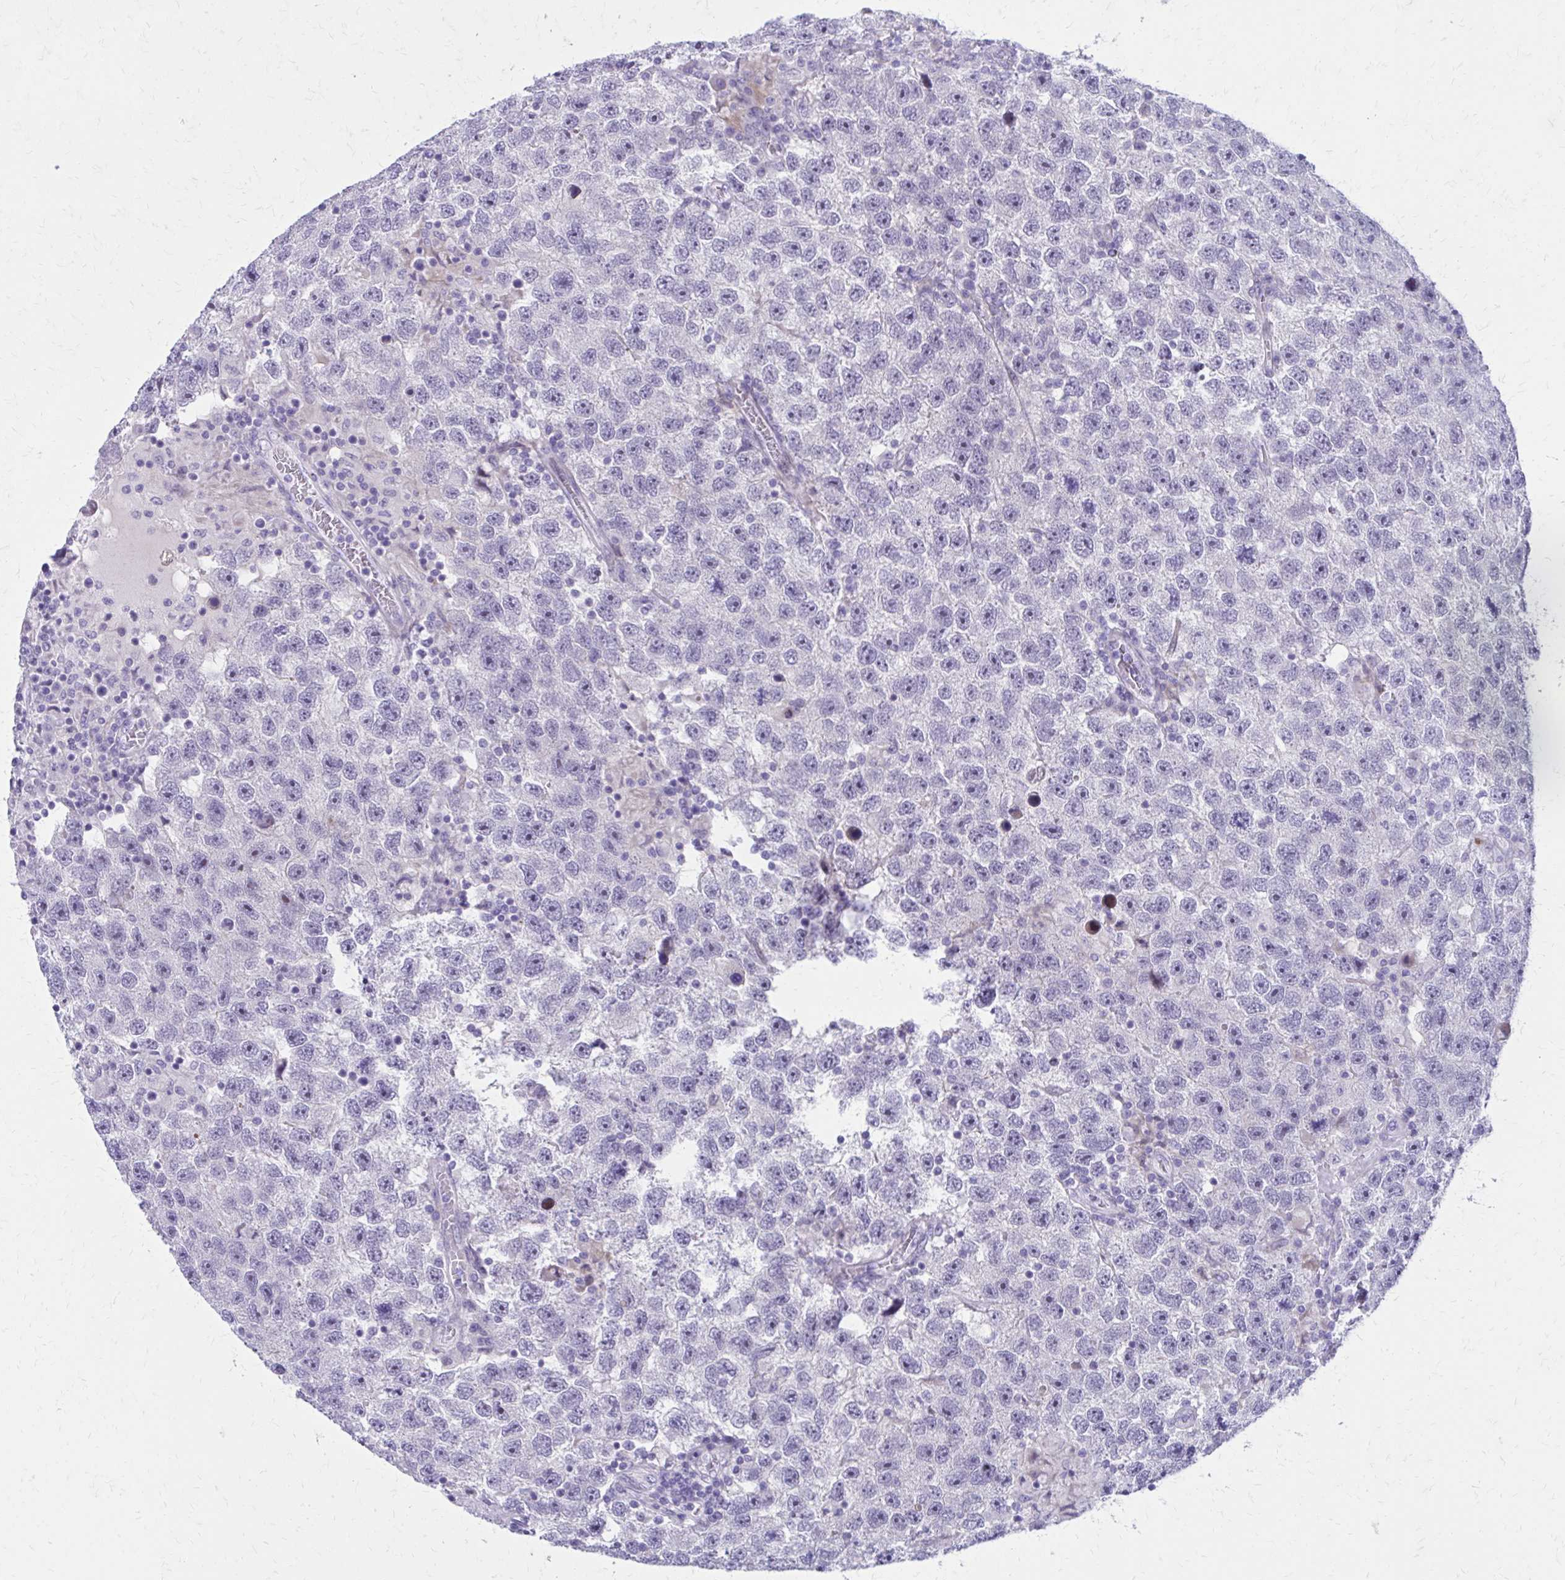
{"staining": {"intensity": "negative", "quantity": "none", "location": "none"}, "tissue": "testis cancer", "cell_type": "Tumor cells", "image_type": "cancer", "snomed": [{"axis": "morphology", "description": "Seminoma, NOS"}, {"axis": "topography", "description": "Testis"}], "caption": "The photomicrograph exhibits no significant positivity in tumor cells of testis seminoma.", "gene": "LCN15", "patient": {"sex": "male", "age": 26}}